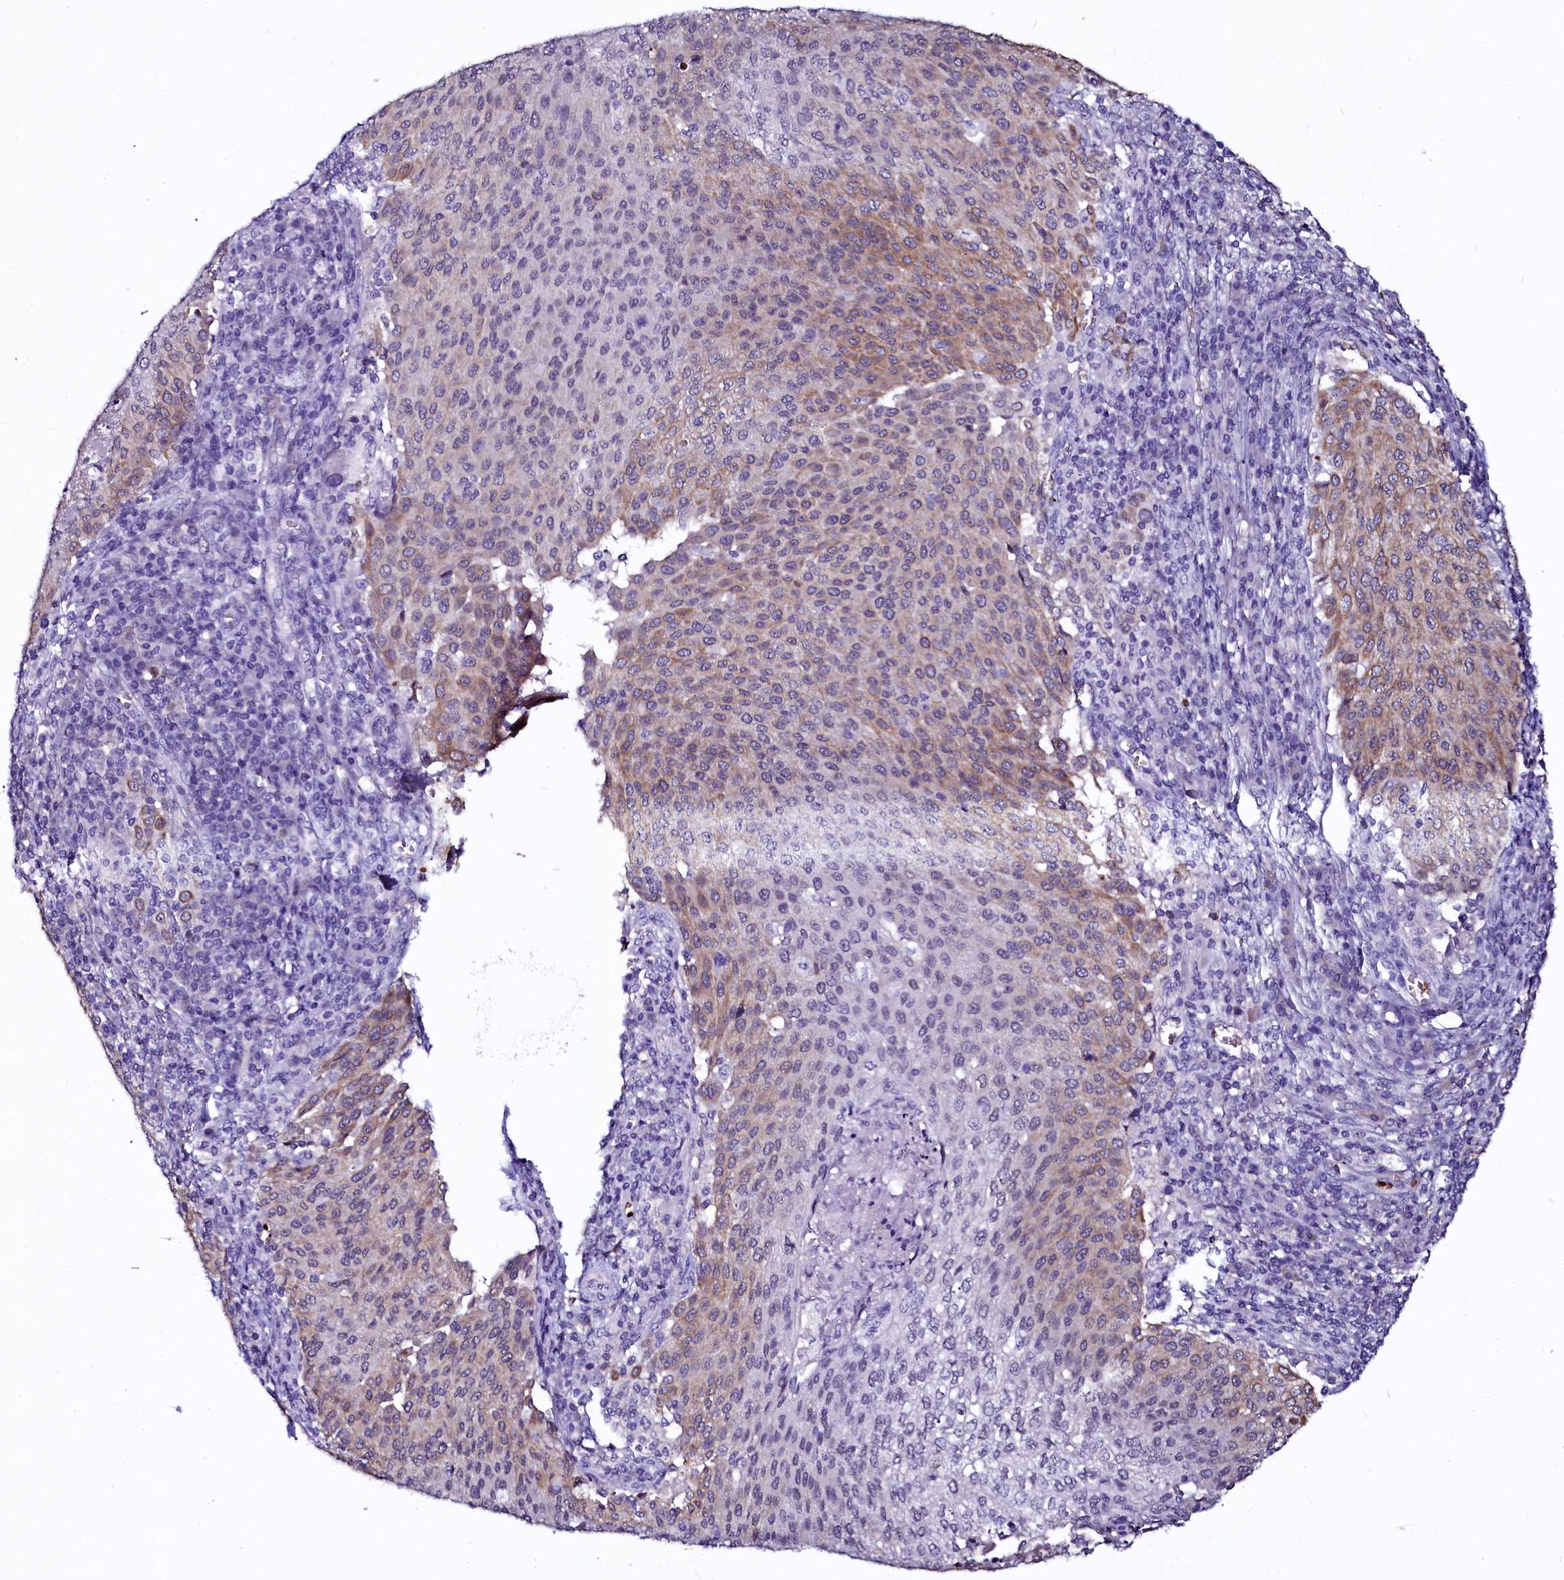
{"staining": {"intensity": "weak", "quantity": "25%-75%", "location": "cytoplasmic/membranous"}, "tissue": "cervical cancer", "cell_type": "Tumor cells", "image_type": "cancer", "snomed": [{"axis": "morphology", "description": "Squamous cell carcinoma, NOS"}, {"axis": "topography", "description": "Cervix"}], "caption": "This histopathology image demonstrates IHC staining of human cervical cancer, with low weak cytoplasmic/membranous expression in about 25%-75% of tumor cells.", "gene": "CTDSPL2", "patient": {"sex": "female", "age": 46}}